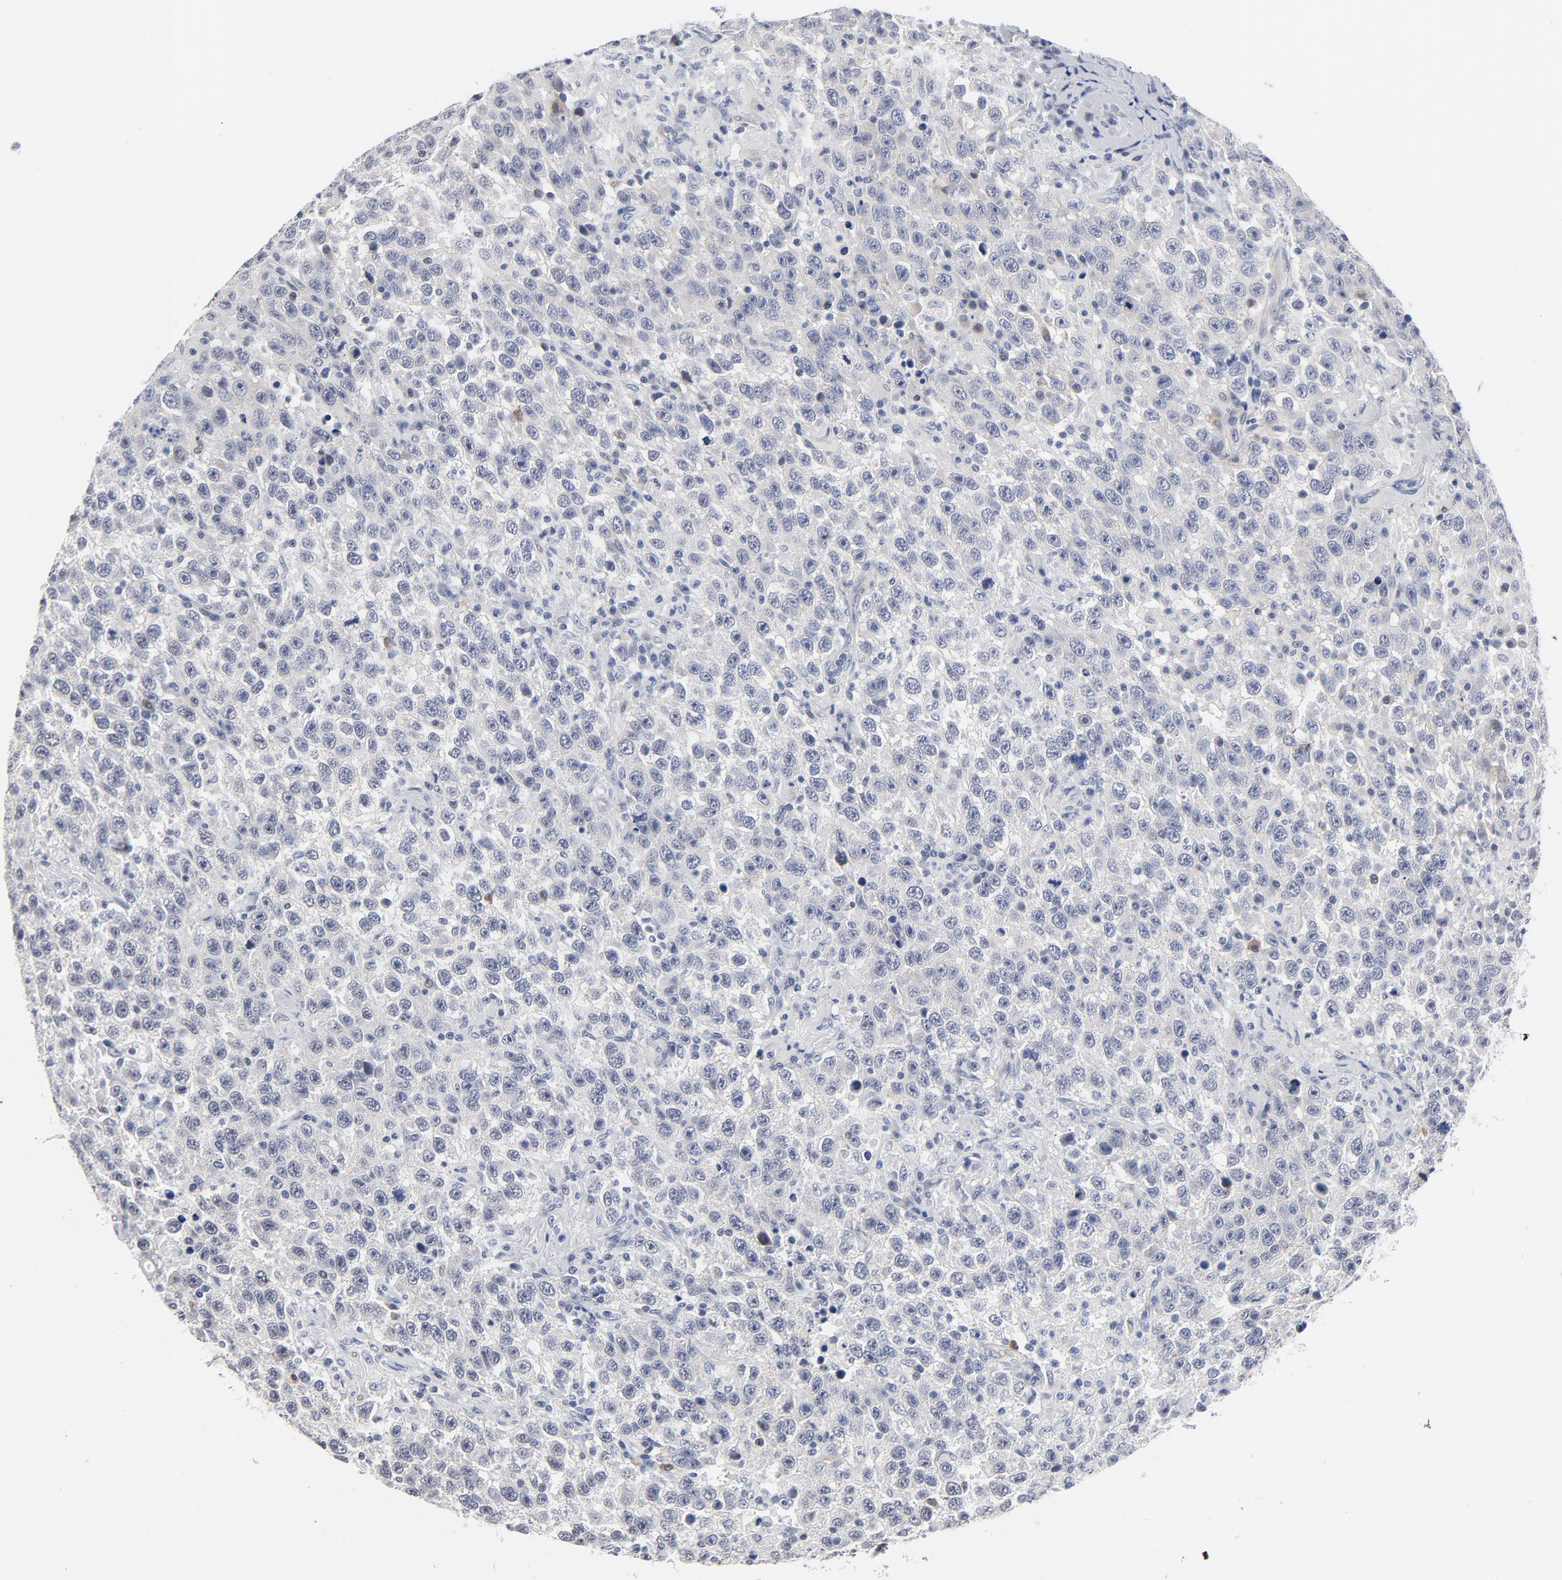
{"staining": {"intensity": "negative", "quantity": "none", "location": "none"}, "tissue": "testis cancer", "cell_type": "Tumor cells", "image_type": "cancer", "snomed": [{"axis": "morphology", "description": "Seminoma, NOS"}, {"axis": "topography", "description": "Testis"}], "caption": "Immunohistochemistry image of neoplastic tissue: testis cancer (seminoma) stained with DAB demonstrates no significant protein expression in tumor cells.", "gene": "KCNK13", "patient": {"sex": "male", "age": 41}}